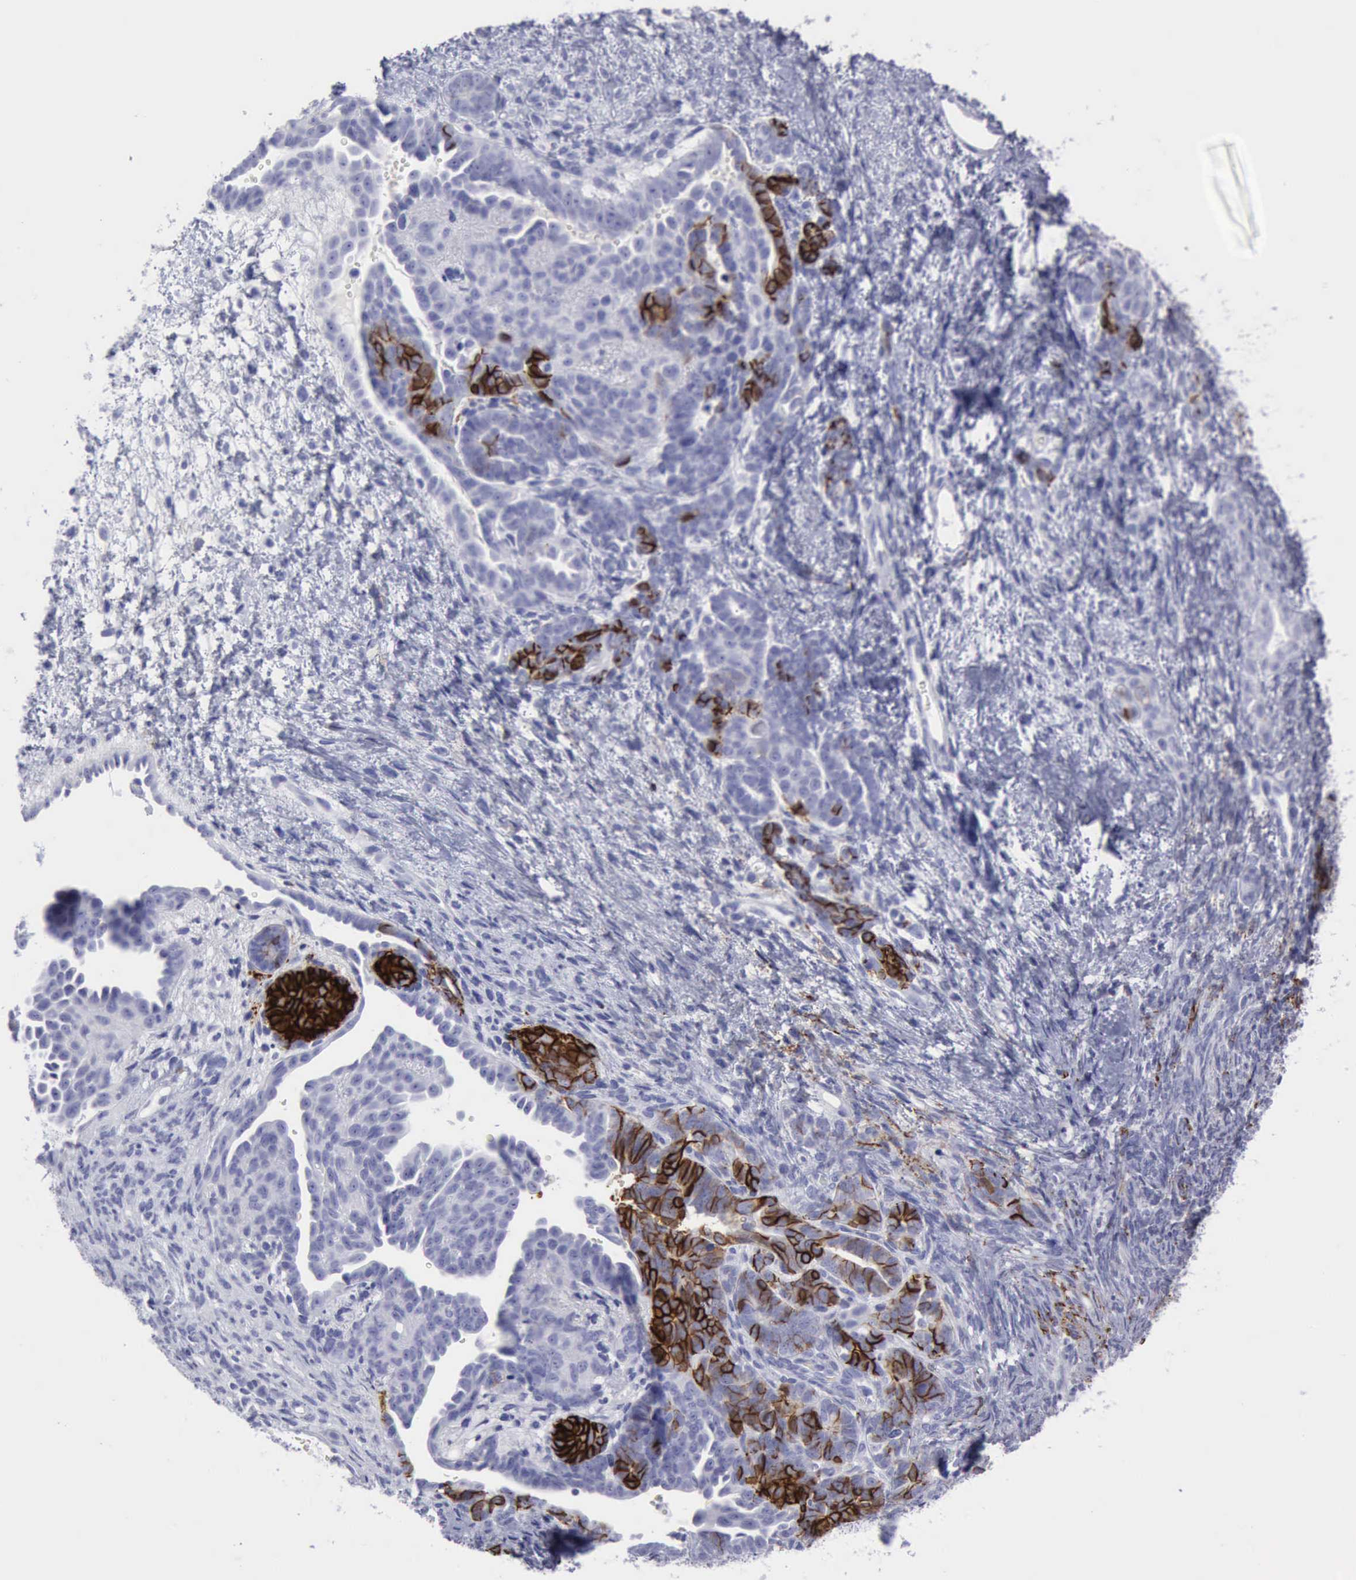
{"staining": {"intensity": "strong", "quantity": "<25%", "location": "cytoplasmic/membranous,nuclear"}, "tissue": "endometrial cancer", "cell_type": "Tumor cells", "image_type": "cancer", "snomed": [{"axis": "morphology", "description": "Neoplasm, malignant, NOS"}, {"axis": "topography", "description": "Endometrium"}], "caption": "Protein analysis of endometrial cancer tissue exhibits strong cytoplasmic/membranous and nuclear staining in approximately <25% of tumor cells.", "gene": "NCAM1", "patient": {"sex": "female", "age": 74}}